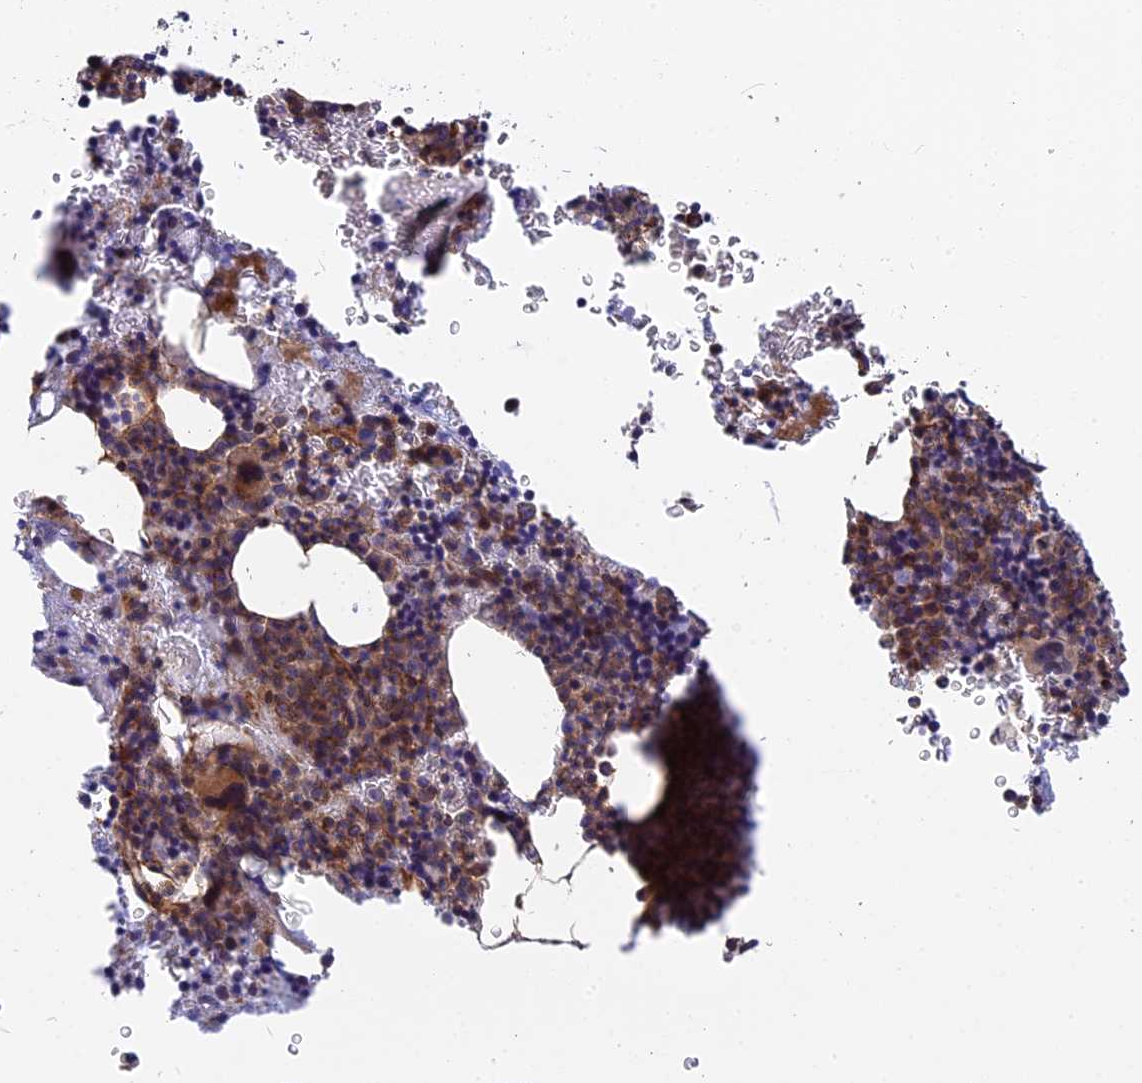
{"staining": {"intensity": "moderate", "quantity": "25%-75%", "location": "cytoplasmic/membranous,nuclear"}, "tissue": "bone marrow", "cell_type": "Hematopoietic cells", "image_type": "normal", "snomed": [{"axis": "morphology", "description": "Normal tissue, NOS"}, {"axis": "topography", "description": "Bone marrow"}], "caption": "DAB immunohistochemical staining of benign bone marrow displays moderate cytoplasmic/membranous,nuclear protein positivity in about 25%-75% of hematopoietic cells. (DAB (3,3'-diaminobenzidine) IHC, brown staining for protein, blue staining for nuclei).", "gene": "CNBD2", "patient": {"sex": "female", "age": 41}}